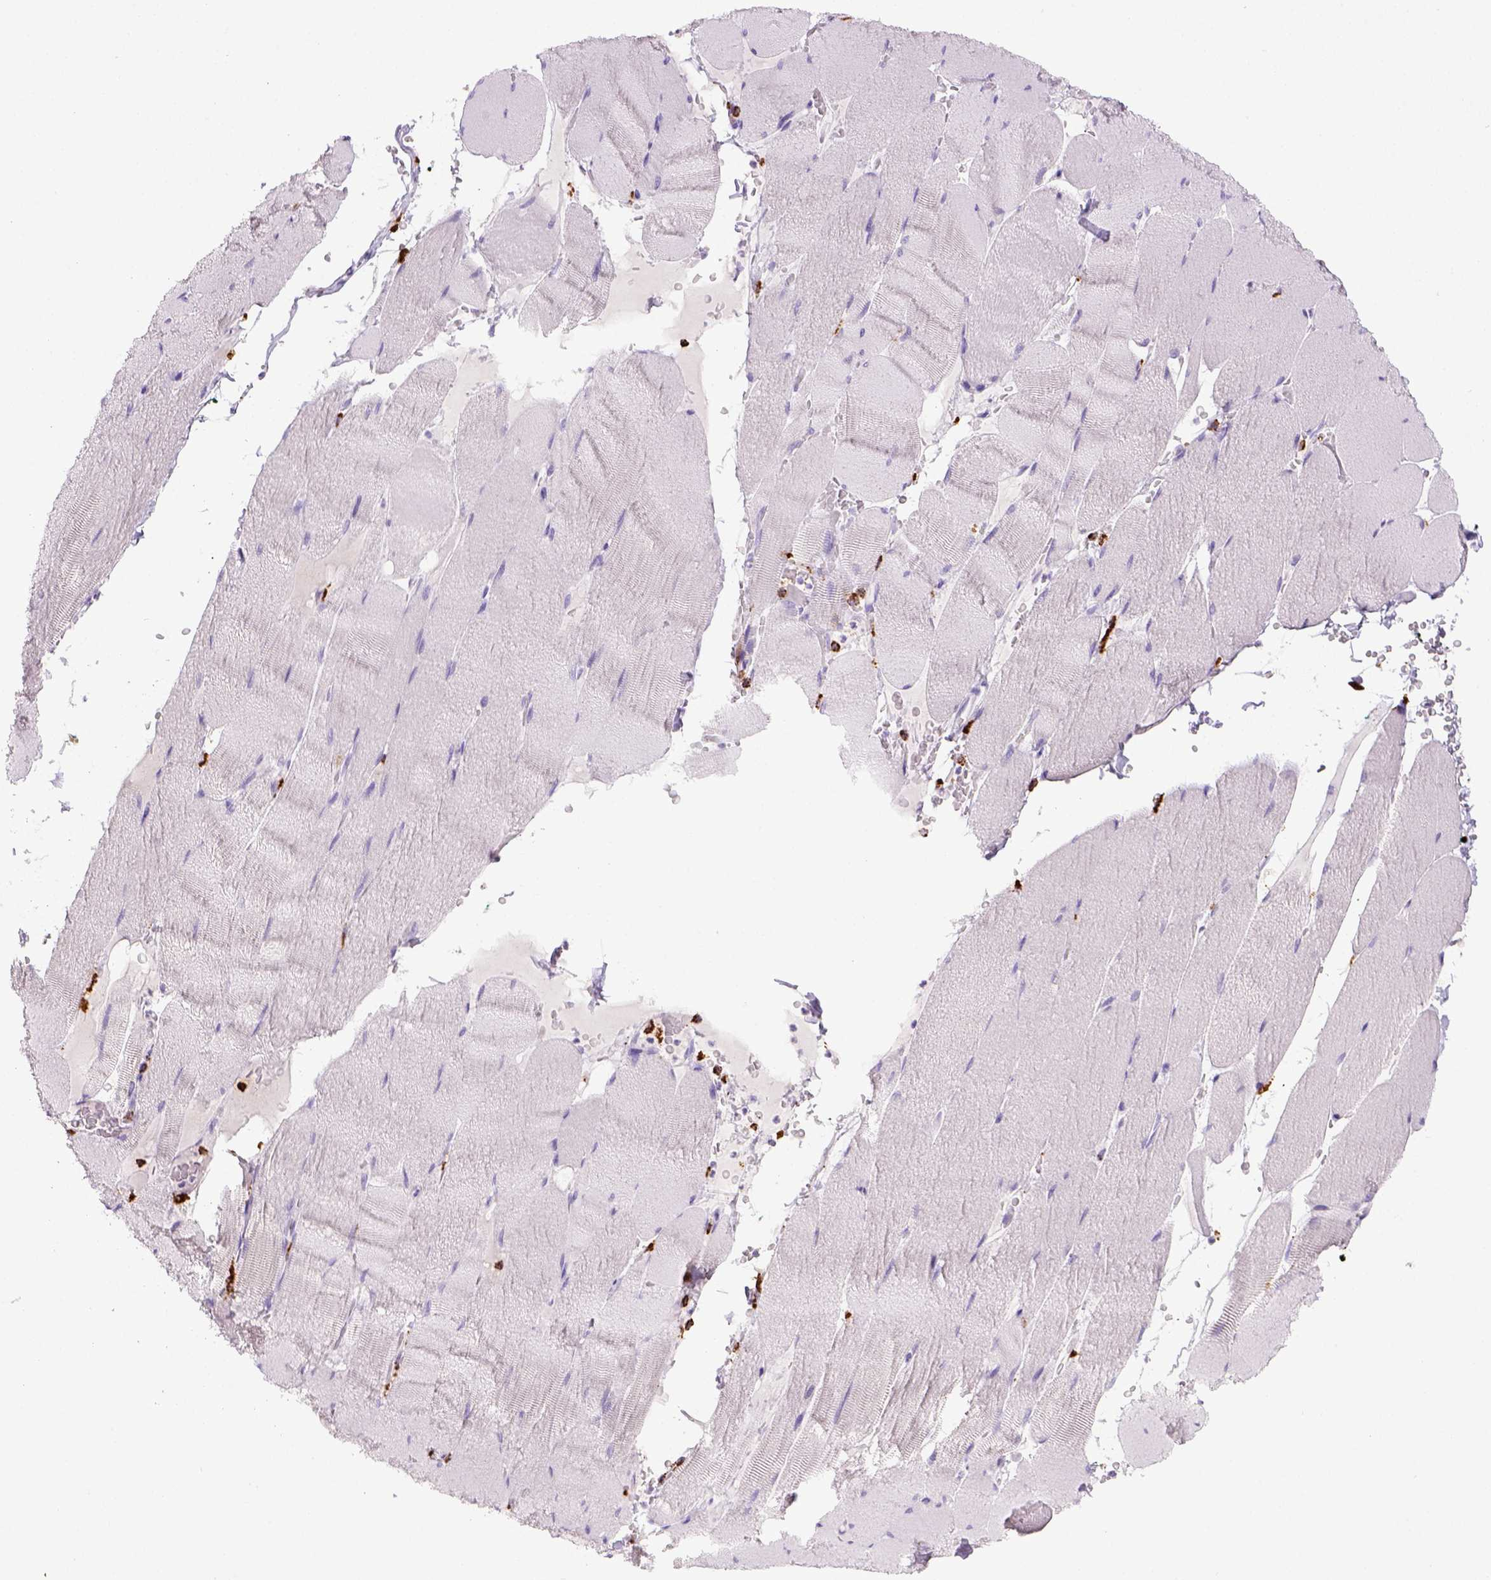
{"staining": {"intensity": "negative", "quantity": "none", "location": "none"}, "tissue": "skeletal muscle", "cell_type": "Myocytes", "image_type": "normal", "snomed": [{"axis": "morphology", "description": "Normal tissue, NOS"}, {"axis": "topography", "description": "Skeletal muscle"}], "caption": "Skeletal muscle stained for a protein using immunohistochemistry (IHC) displays no staining myocytes.", "gene": "CD68", "patient": {"sex": "male", "age": 56}}